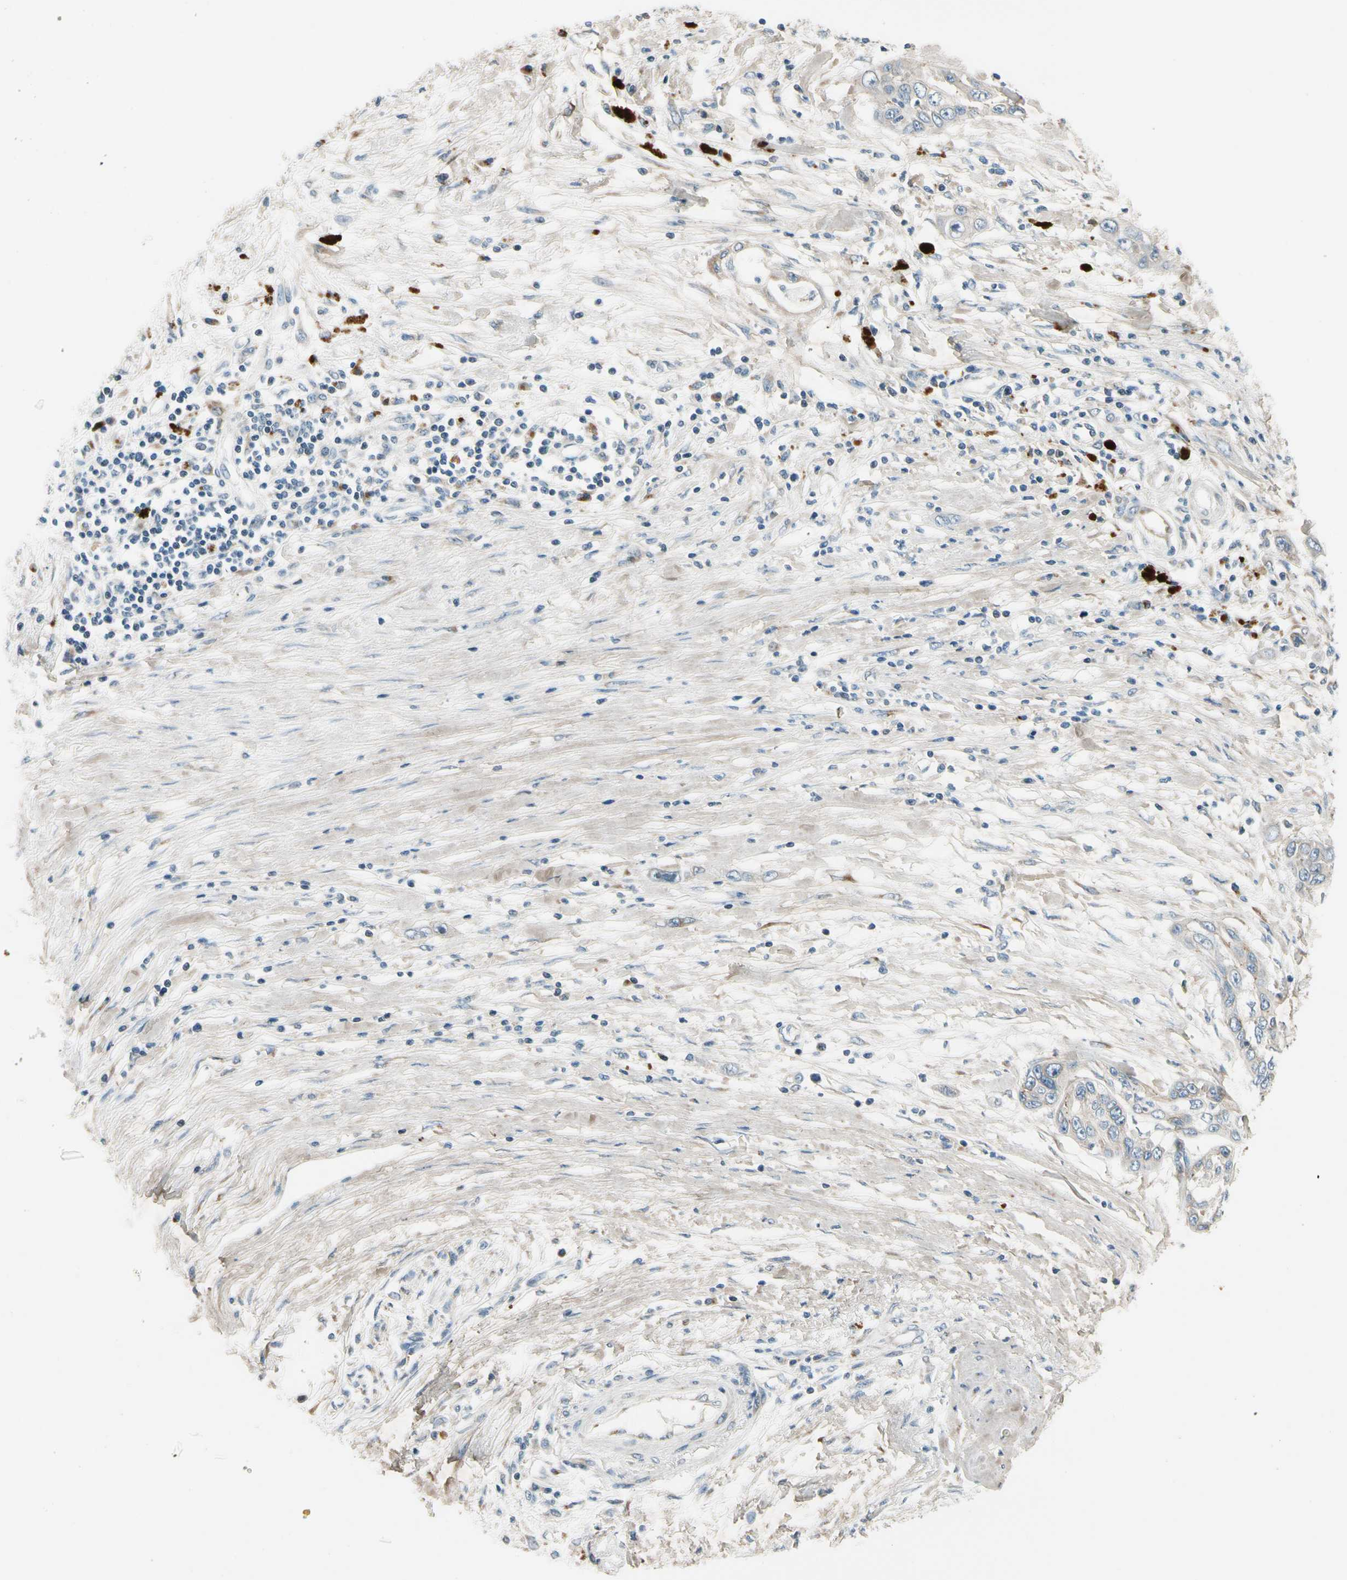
{"staining": {"intensity": "weak", "quantity": ">75%", "location": "cytoplasmic/membranous"}, "tissue": "pancreatic cancer", "cell_type": "Tumor cells", "image_type": "cancer", "snomed": [{"axis": "morphology", "description": "Adenocarcinoma, NOS"}, {"axis": "topography", "description": "Pancreas"}], "caption": "Brown immunohistochemical staining in human pancreatic cancer (adenocarcinoma) shows weak cytoplasmic/membranous expression in about >75% of tumor cells.", "gene": "MST1R", "patient": {"sex": "female", "age": 70}}